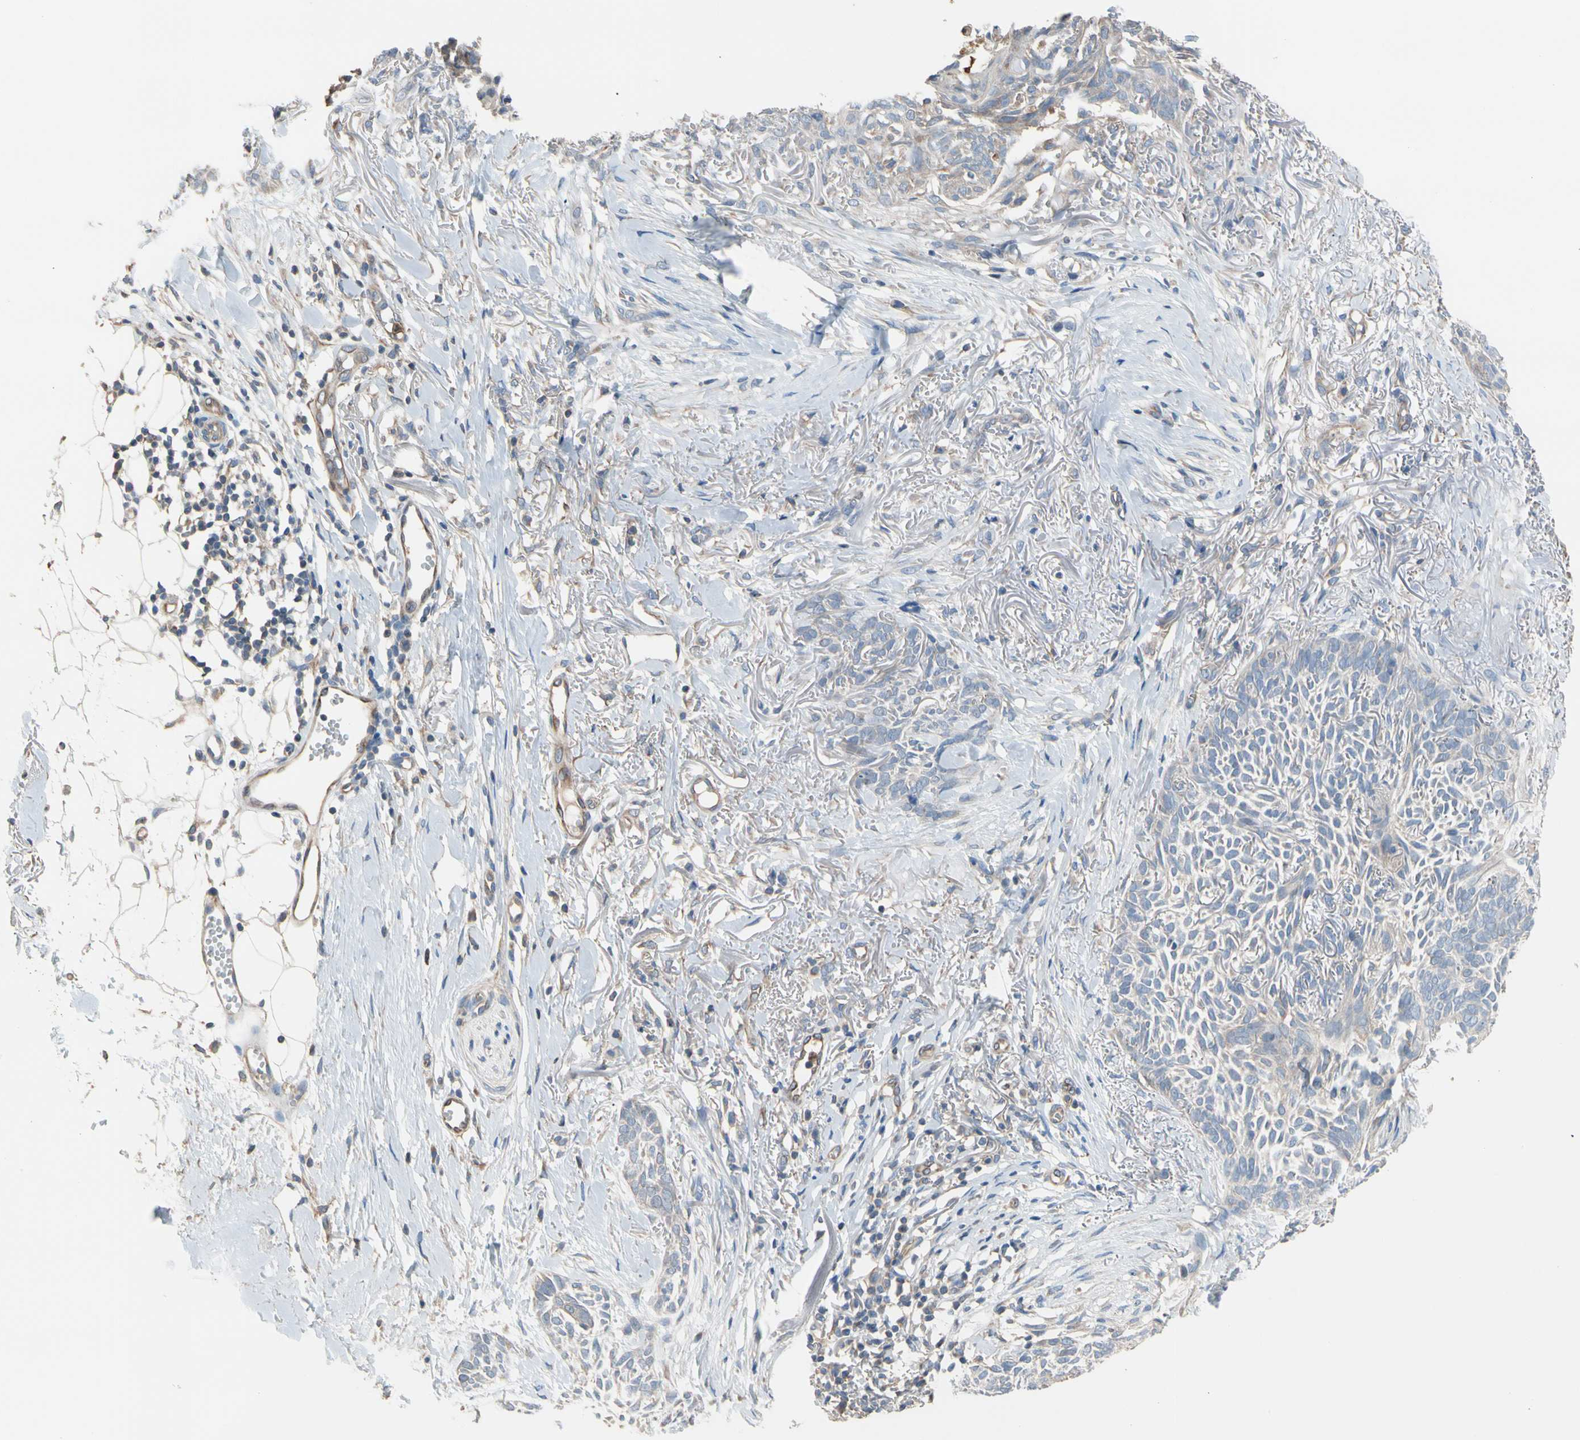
{"staining": {"intensity": "negative", "quantity": "none", "location": "none"}, "tissue": "skin cancer", "cell_type": "Tumor cells", "image_type": "cancer", "snomed": [{"axis": "morphology", "description": "Basal cell carcinoma"}, {"axis": "topography", "description": "Skin"}], "caption": "An immunohistochemistry image of skin cancer is shown. There is no staining in tumor cells of skin cancer.", "gene": "BBOX1", "patient": {"sex": "female", "age": 84}}